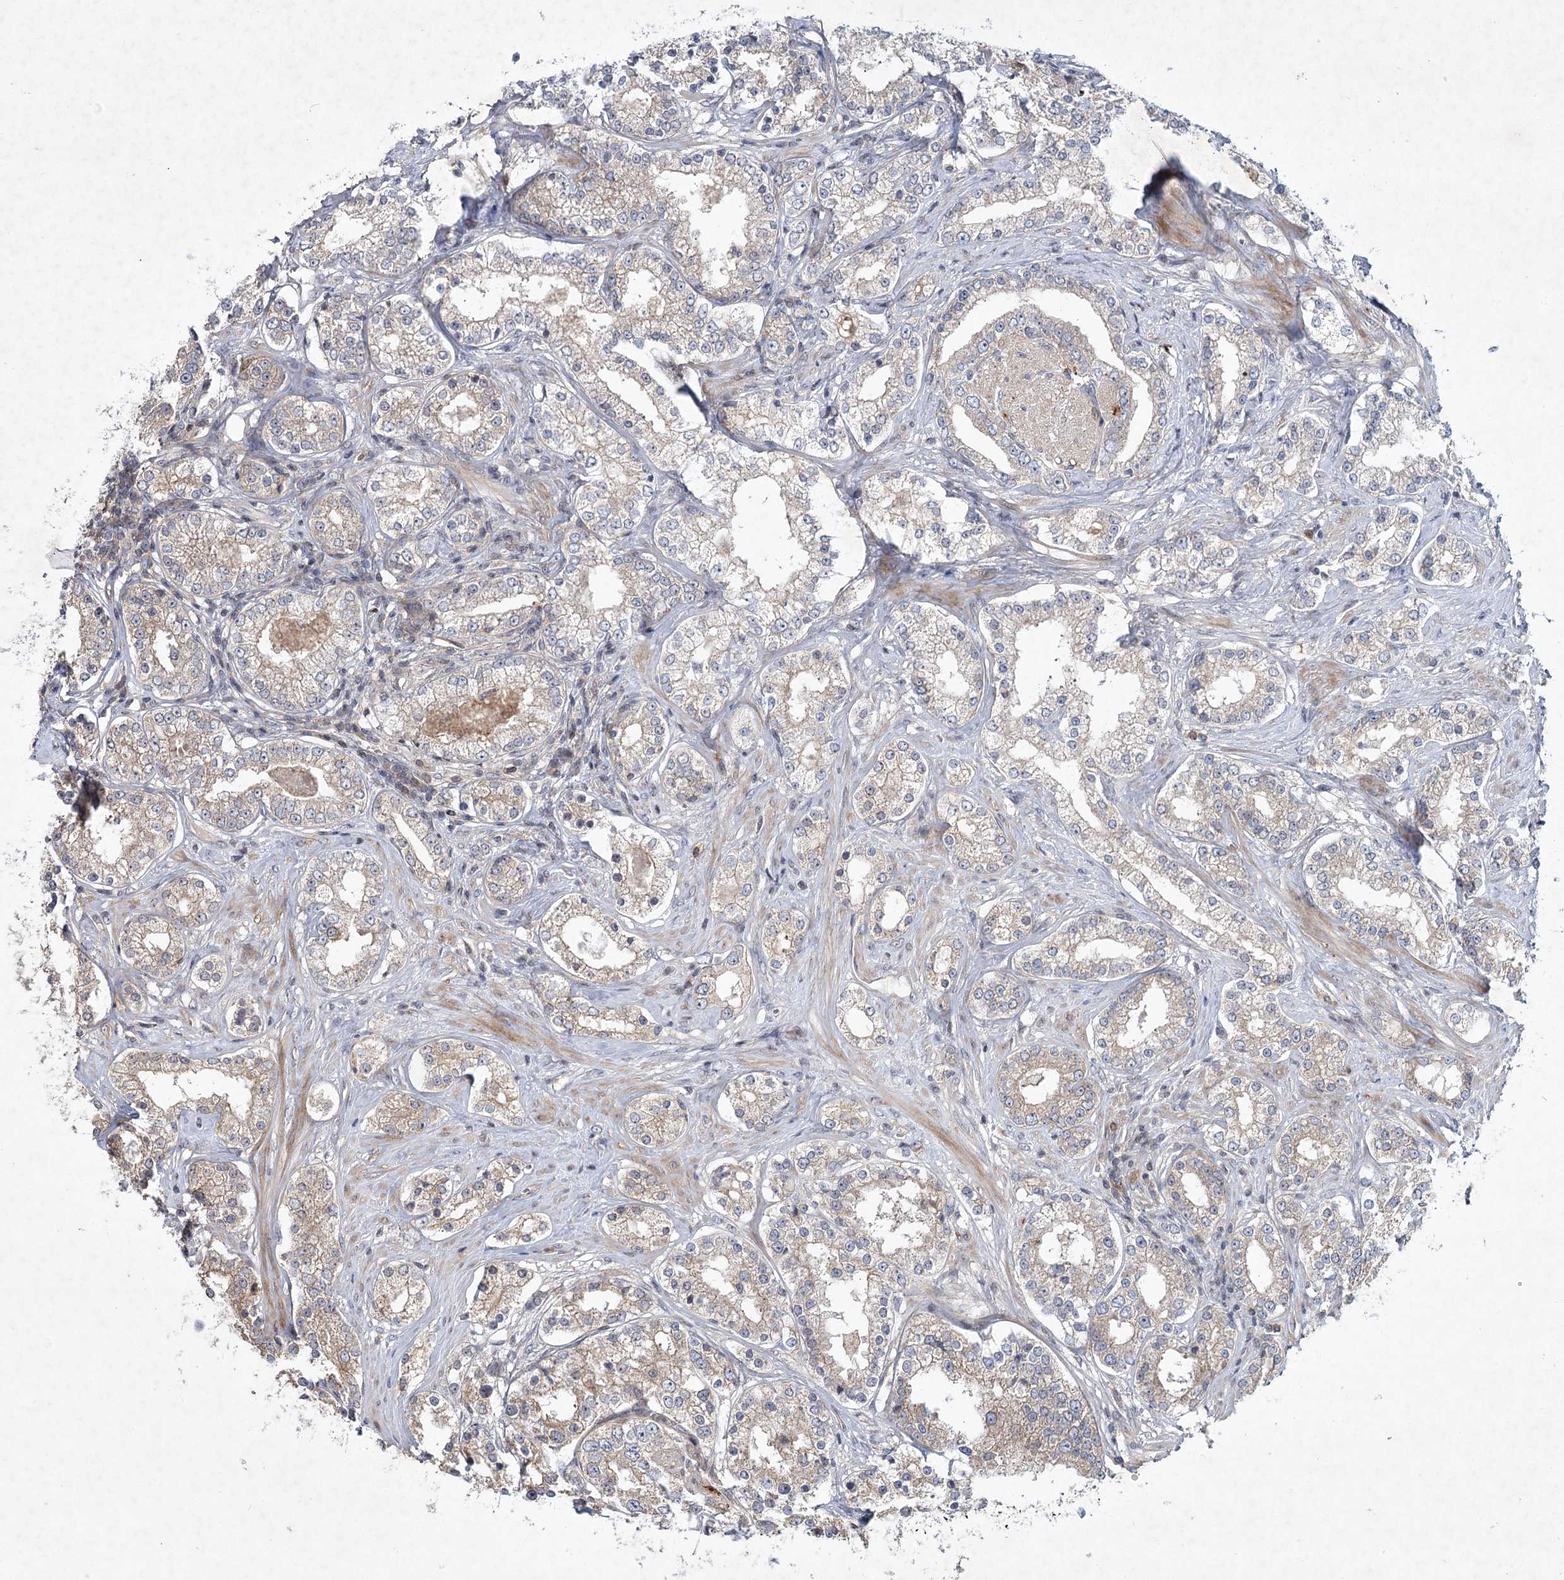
{"staining": {"intensity": "weak", "quantity": ">75%", "location": "cytoplasmic/membranous"}, "tissue": "prostate cancer", "cell_type": "Tumor cells", "image_type": "cancer", "snomed": [{"axis": "morphology", "description": "Normal tissue, NOS"}, {"axis": "morphology", "description": "Adenocarcinoma, High grade"}, {"axis": "topography", "description": "Prostate"}], "caption": "High-magnification brightfield microscopy of prostate adenocarcinoma (high-grade) stained with DAB (brown) and counterstained with hematoxylin (blue). tumor cells exhibit weak cytoplasmic/membranous expression is appreciated in approximately>75% of cells.", "gene": "MAP3K13", "patient": {"sex": "male", "age": 83}}